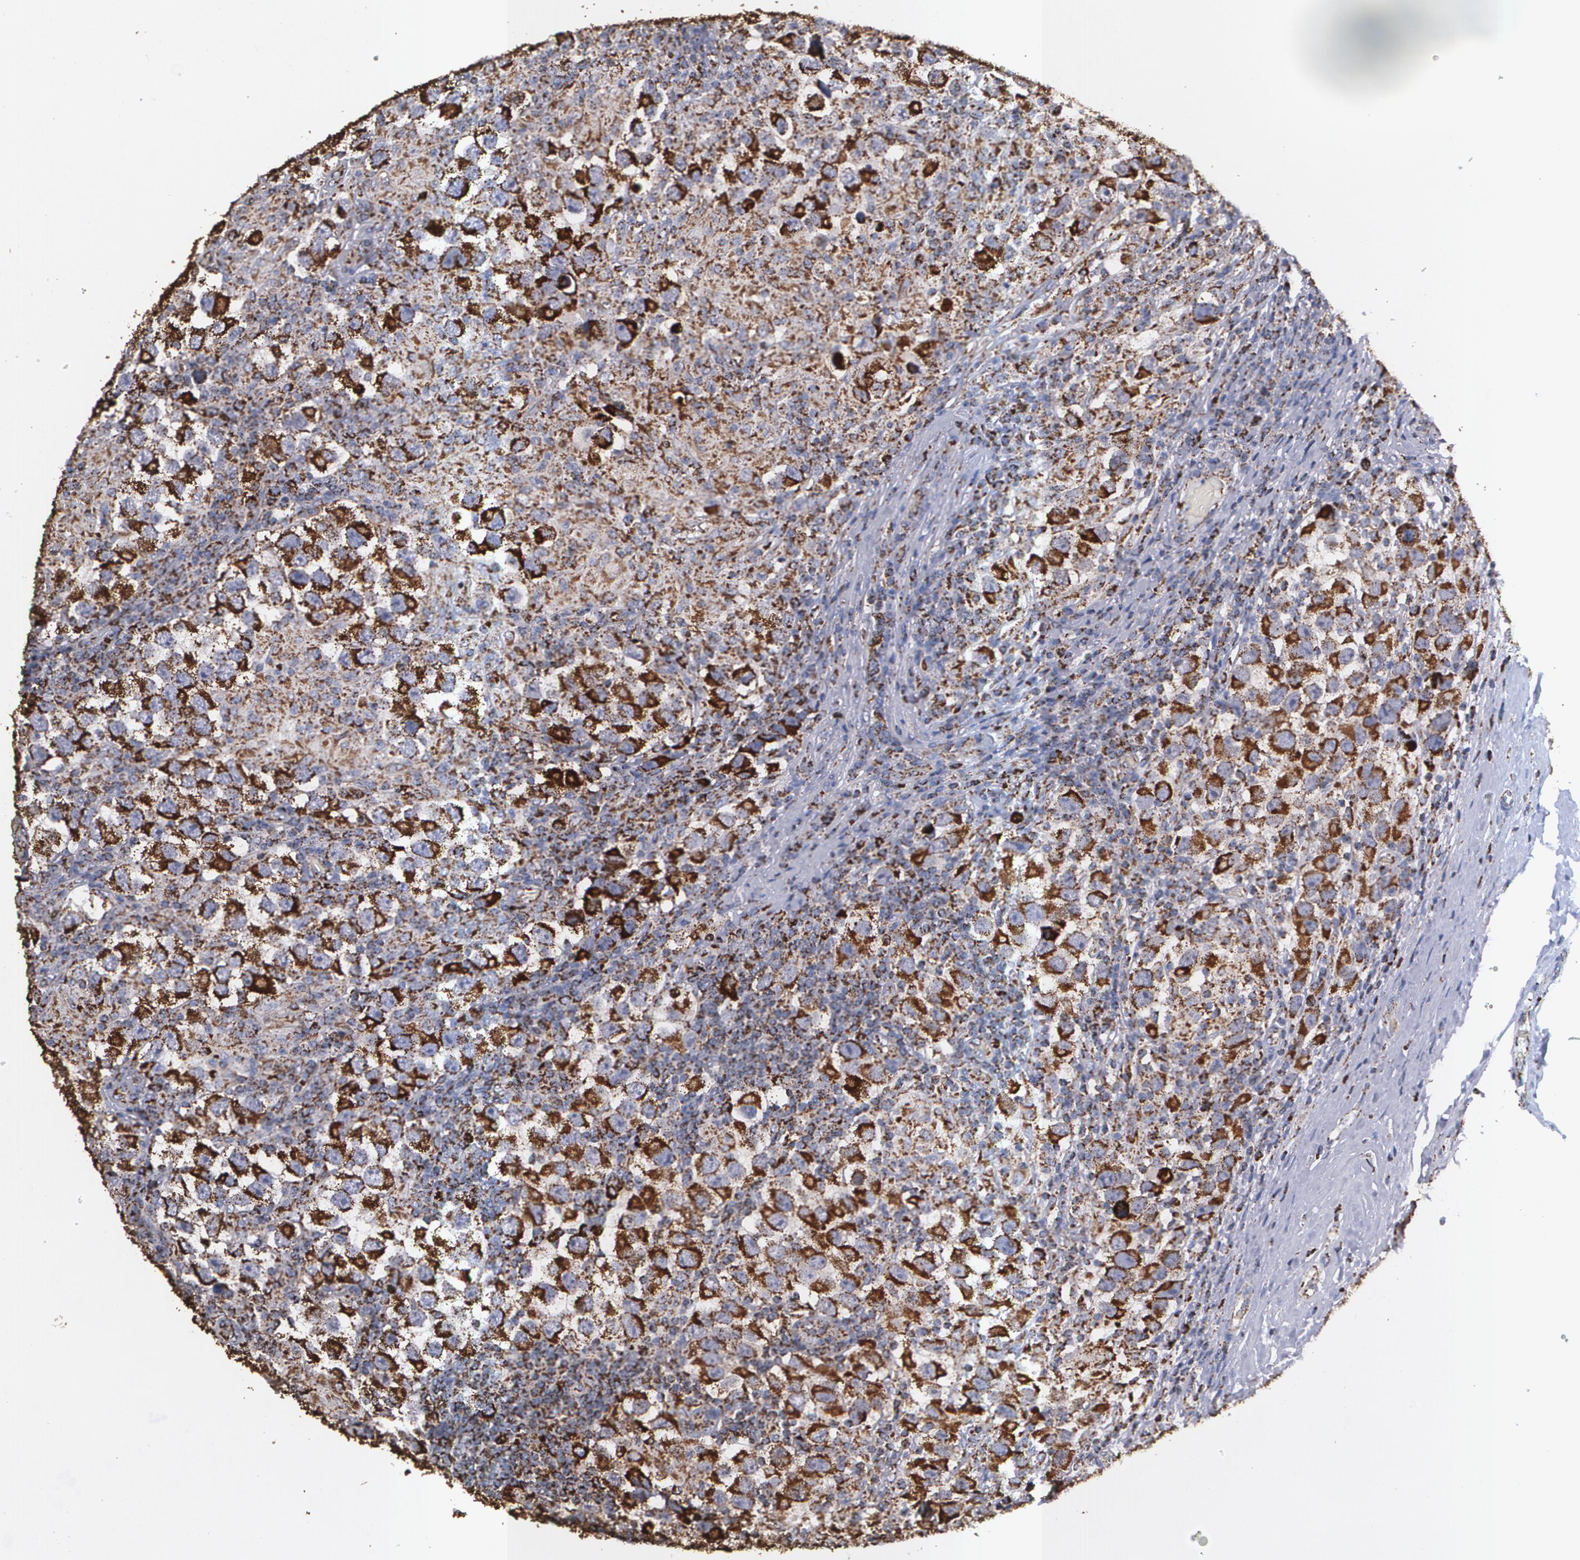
{"staining": {"intensity": "strong", "quantity": "25%-75%", "location": "cytoplasmic/membranous"}, "tissue": "testis cancer", "cell_type": "Tumor cells", "image_type": "cancer", "snomed": [{"axis": "morphology", "description": "Carcinoma, Embryonal, NOS"}, {"axis": "topography", "description": "Testis"}], "caption": "Immunohistochemical staining of human testis embryonal carcinoma exhibits high levels of strong cytoplasmic/membranous protein expression in approximately 25%-75% of tumor cells. Using DAB (brown) and hematoxylin (blue) stains, captured at high magnification using brightfield microscopy.", "gene": "HSPD1", "patient": {"sex": "male", "age": 21}}